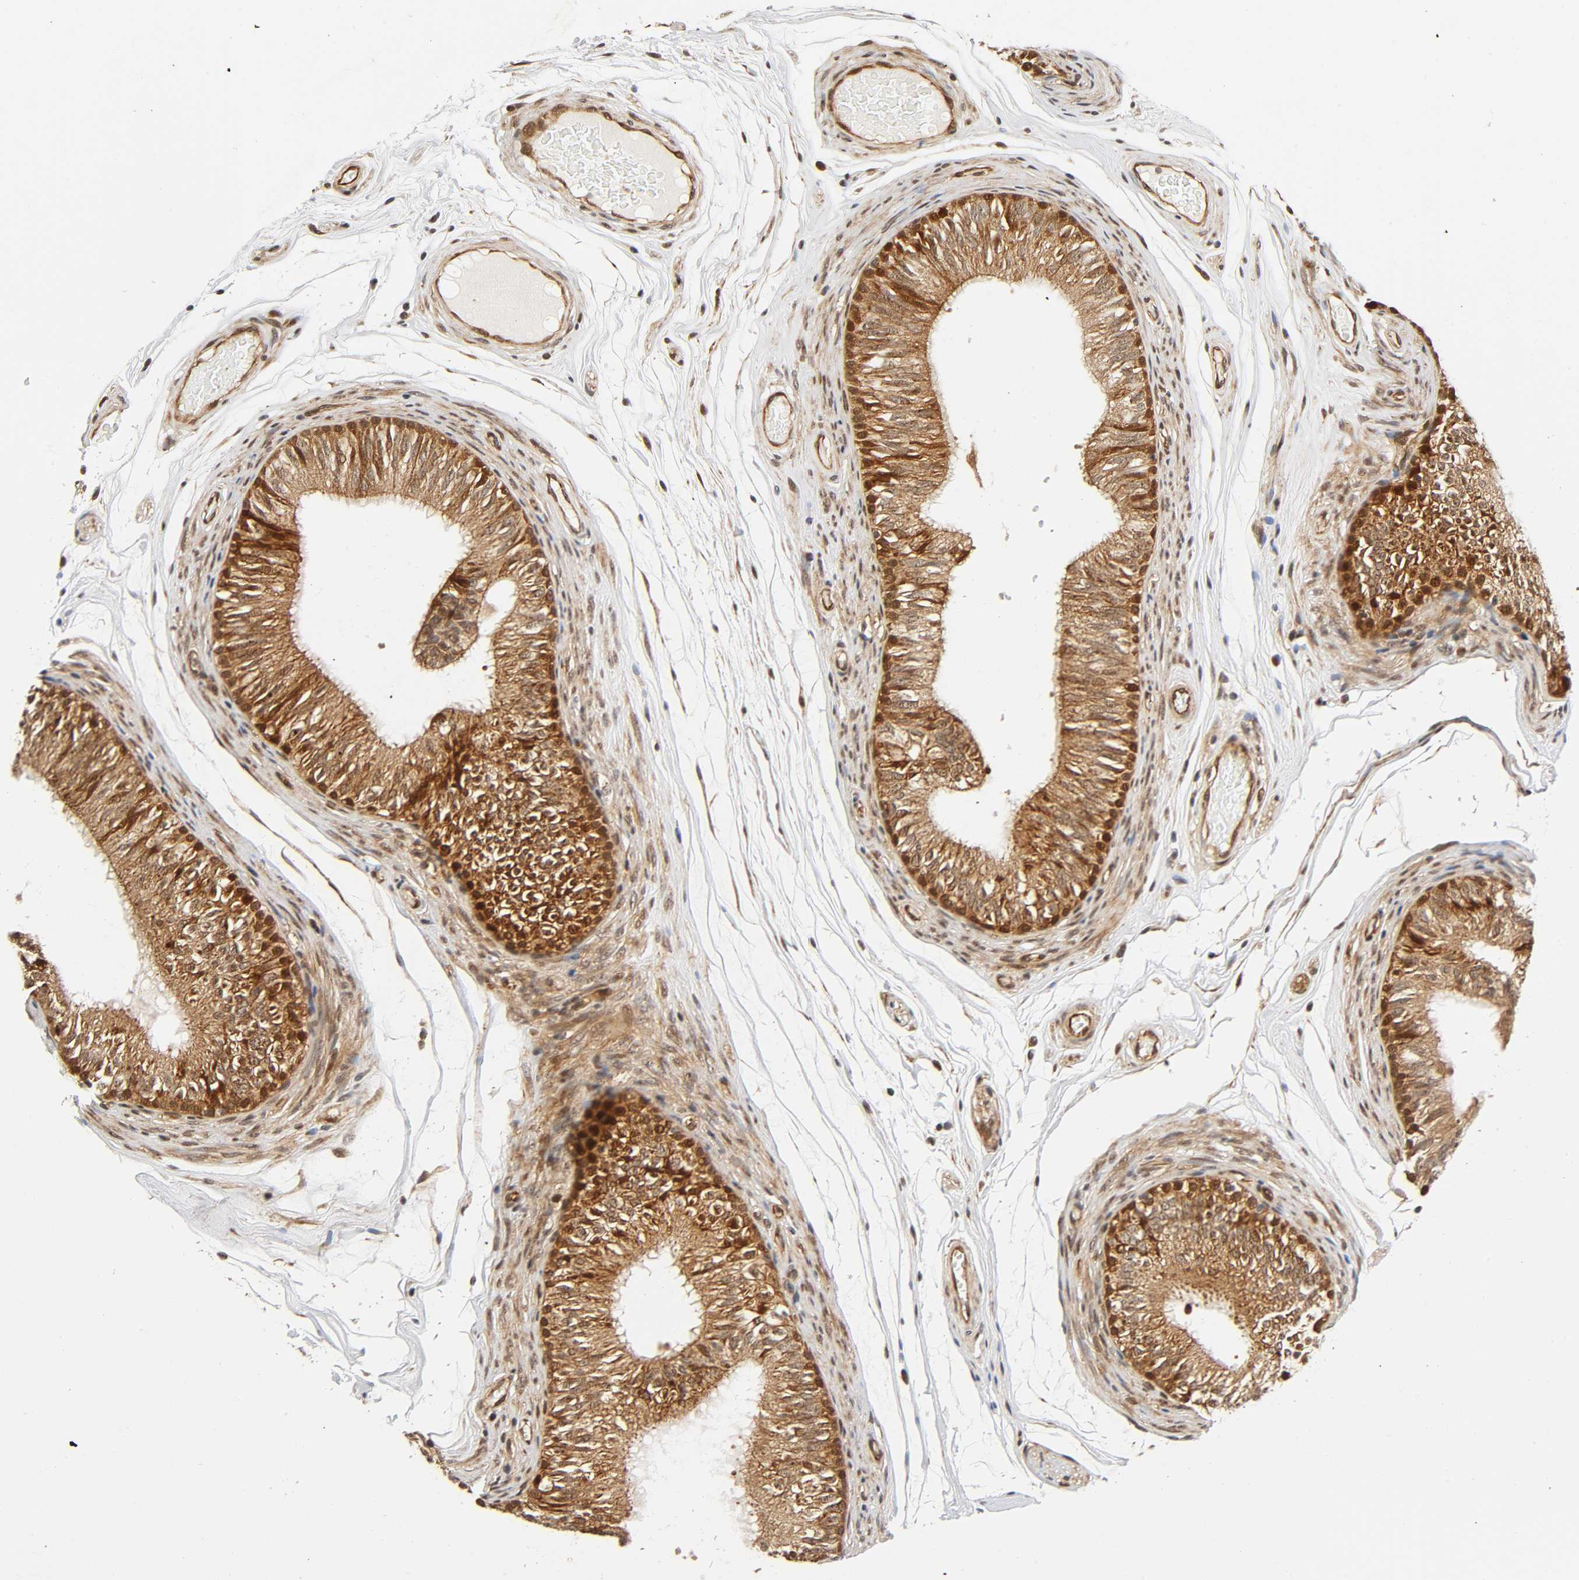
{"staining": {"intensity": "moderate", "quantity": ">75%", "location": "cytoplasmic/membranous,nuclear"}, "tissue": "epididymis", "cell_type": "Glandular cells", "image_type": "normal", "snomed": [{"axis": "morphology", "description": "Normal tissue, NOS"}, {"axis": "topography", "description": "Testis"}, {"axis": "topography", "description": "Epididymis"}], "caption": "The histopathology image exhibits immunohistochemical staining of unremarkable epididymis. There is moderate cytoplasmic/membranous,nuclear positivity is identified in approximately >75% of glandular cells. (DAB IHC, brown staining for protein, blue staining for nuclei).", "gene": "IQCJ", "patient": {"sex": "male", "age": 36}}